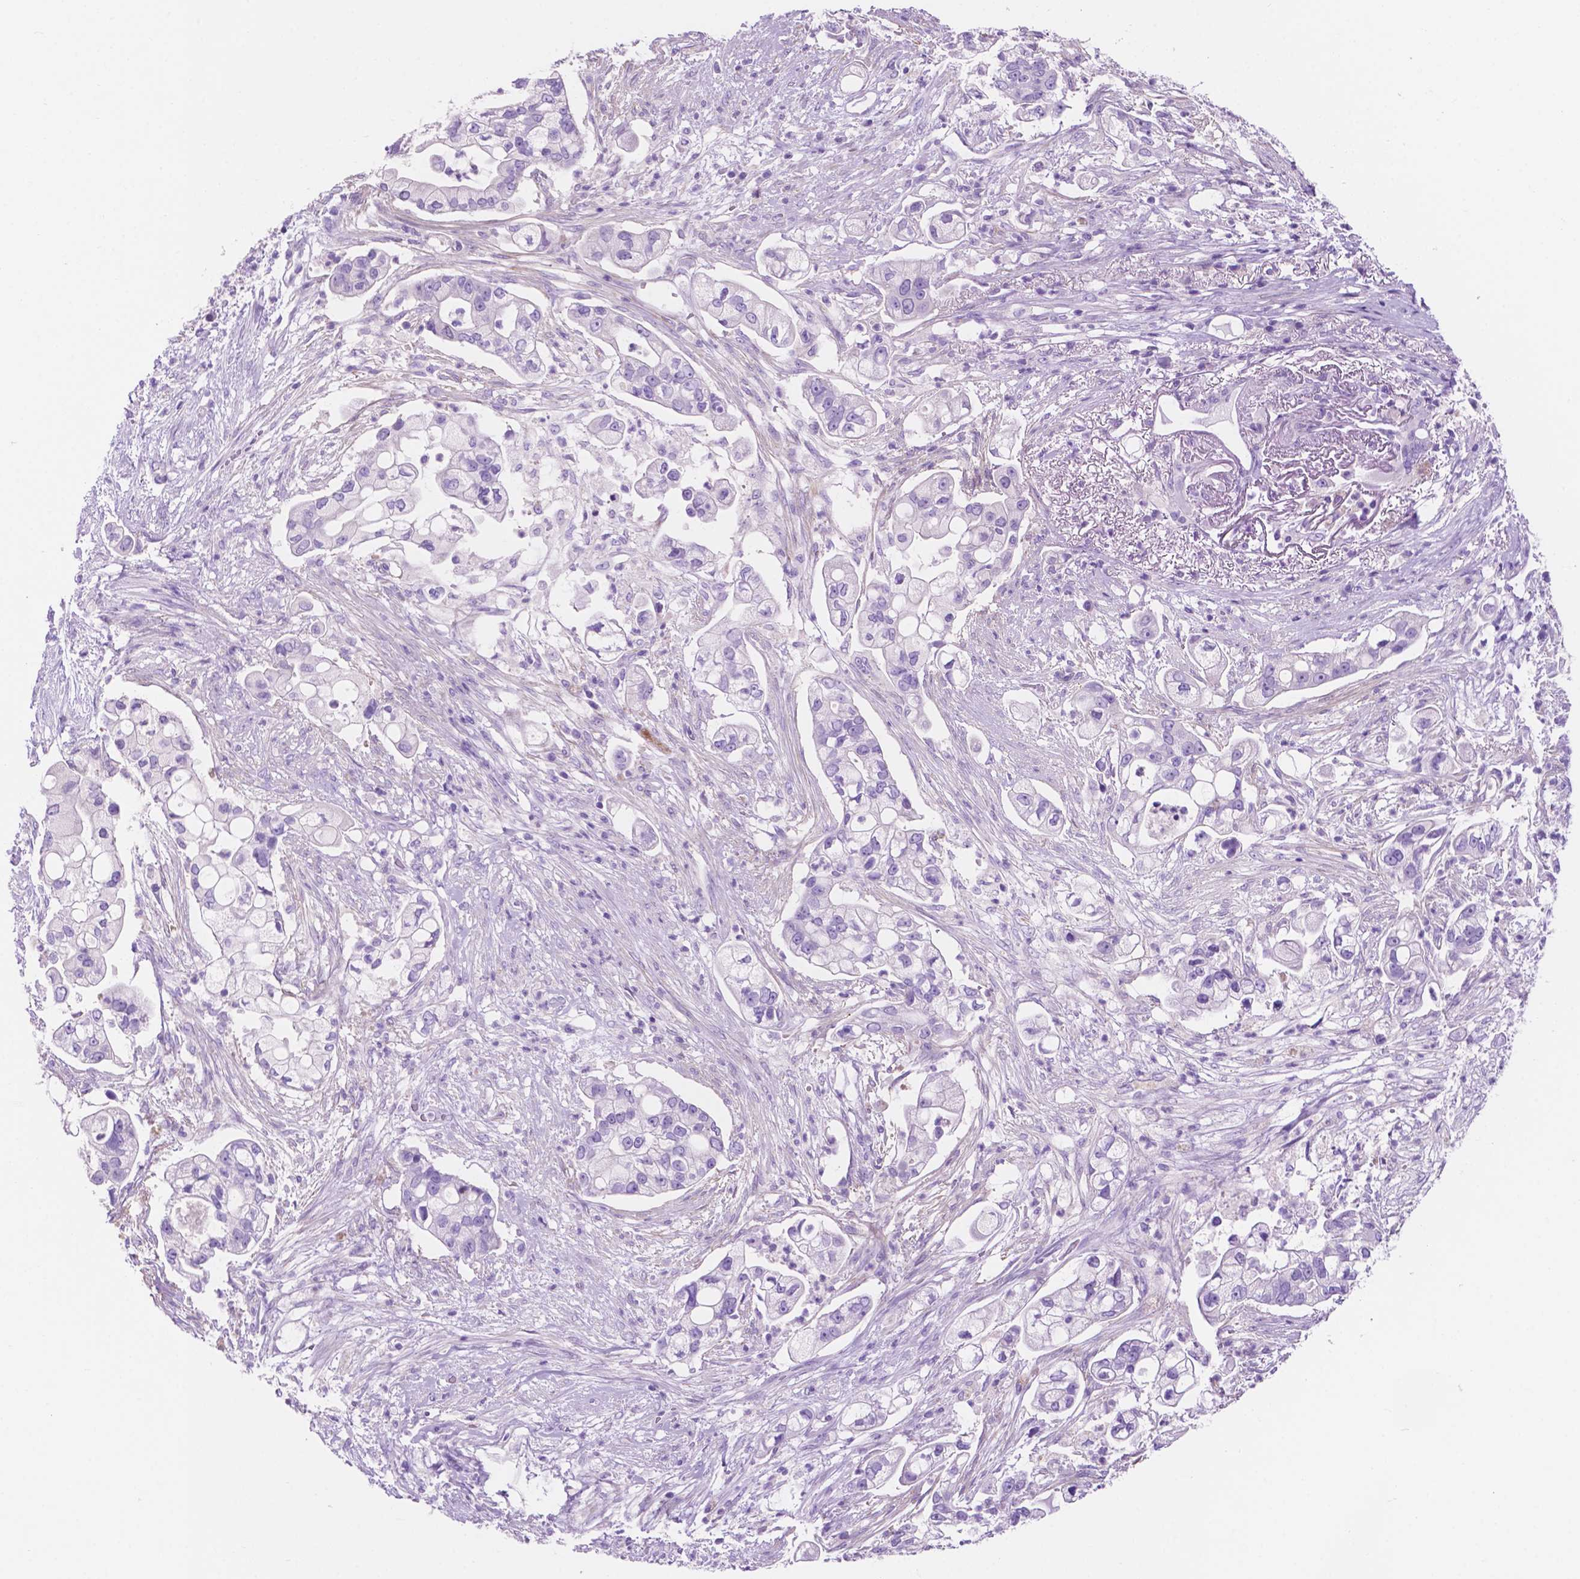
{"staining": {"intensity": "negative", "quantity": "none", "location": "none"}, "tissue": "pancreatic cancer", "cell_type": "Tumor cells", "image_type": "cancer", "snomed": [{"axis": "morphology", "description": "Adenocarcinoma, NOS"}, {"axis": "topography", "description": "Pancreas"}], "caption": "Tumor cells show no significant protein expression in pancreatic cancer.", "gene": "IGFN1", "patient": {"sex": "female", "age": 69}}